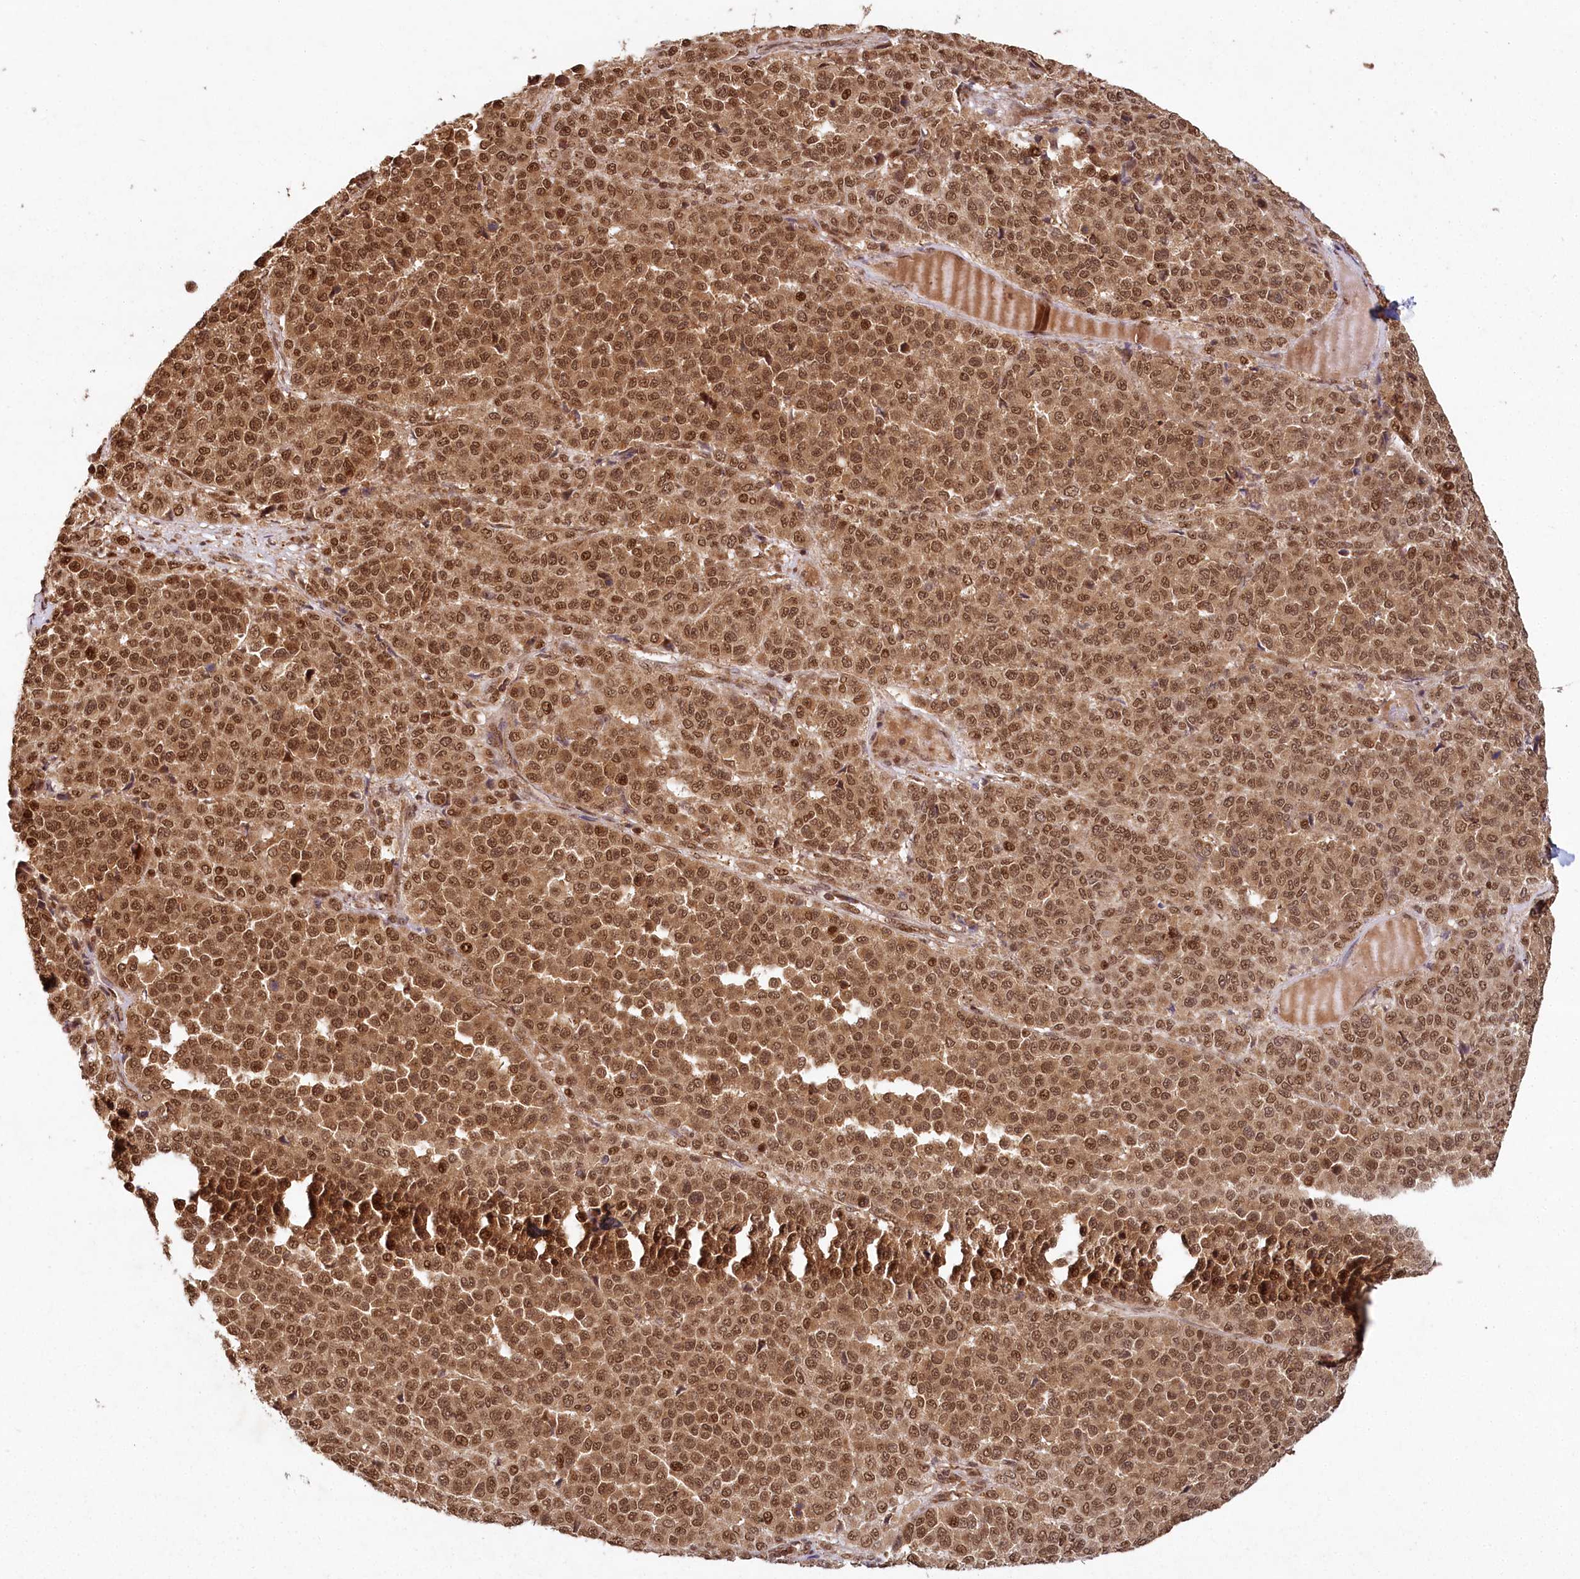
{"staining": {"intensity": "moderate", "quantity": ">75%", "location": "cytoplasmic/membranous,nuclear"}, "tissue": "melanoma", "cell_type": "Tumor cells", "image_type": "cancer", "snomed": [{"axis": "morphology", "description": "Malignant melanoma, Metastatic site"}, {"axis": "topography", "description": "Pancreas"}], "caption": "Melanoma stained with a brown dye reveals moderate cytoplasmic/membranous and nuclear positive expression in approximately >75% of tumor cells.", "gene": "MICU1", "patient": {"sex": "female", "age": 30}}